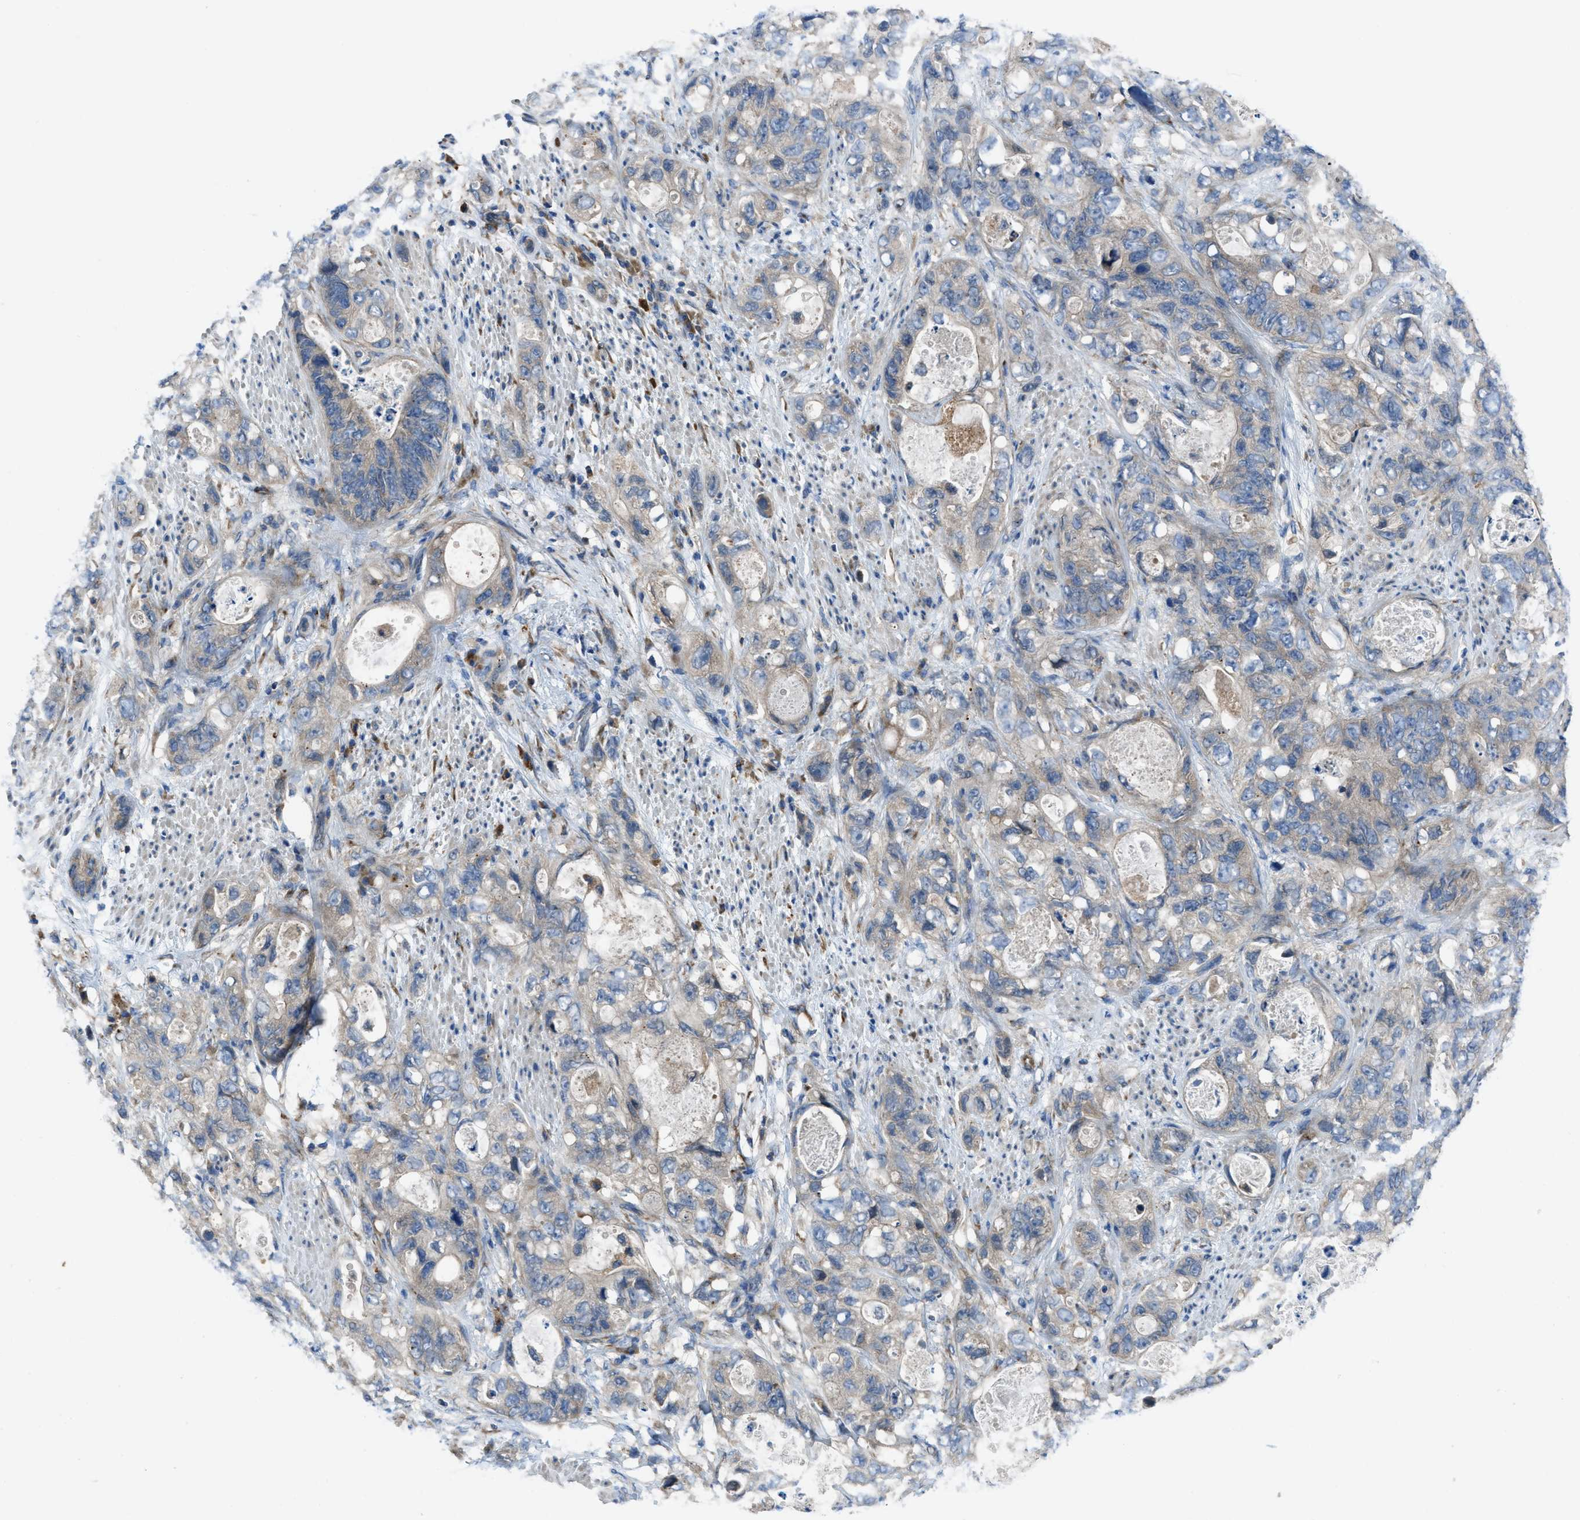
{"staining": {"intensity": "weak", "quantity": "<25%", "location": "cytoplasmic/membranous"}, "tissue": "stomach cancer", "cell_type": "Tumor cells", "image_type": "cancer", "snomed": [{"axis": "morphology", "description": "Adenocarcinoma, NOS"}, {"axis": "topography", "description": "Stomach"}], "caption": "Stomach cancer stained for a protein using immunohistochemistry (IHC) demonstrates no positivity tumor cells.", "gene": "MAP3K20", "patient": {"sex": "female", "age": 89}}